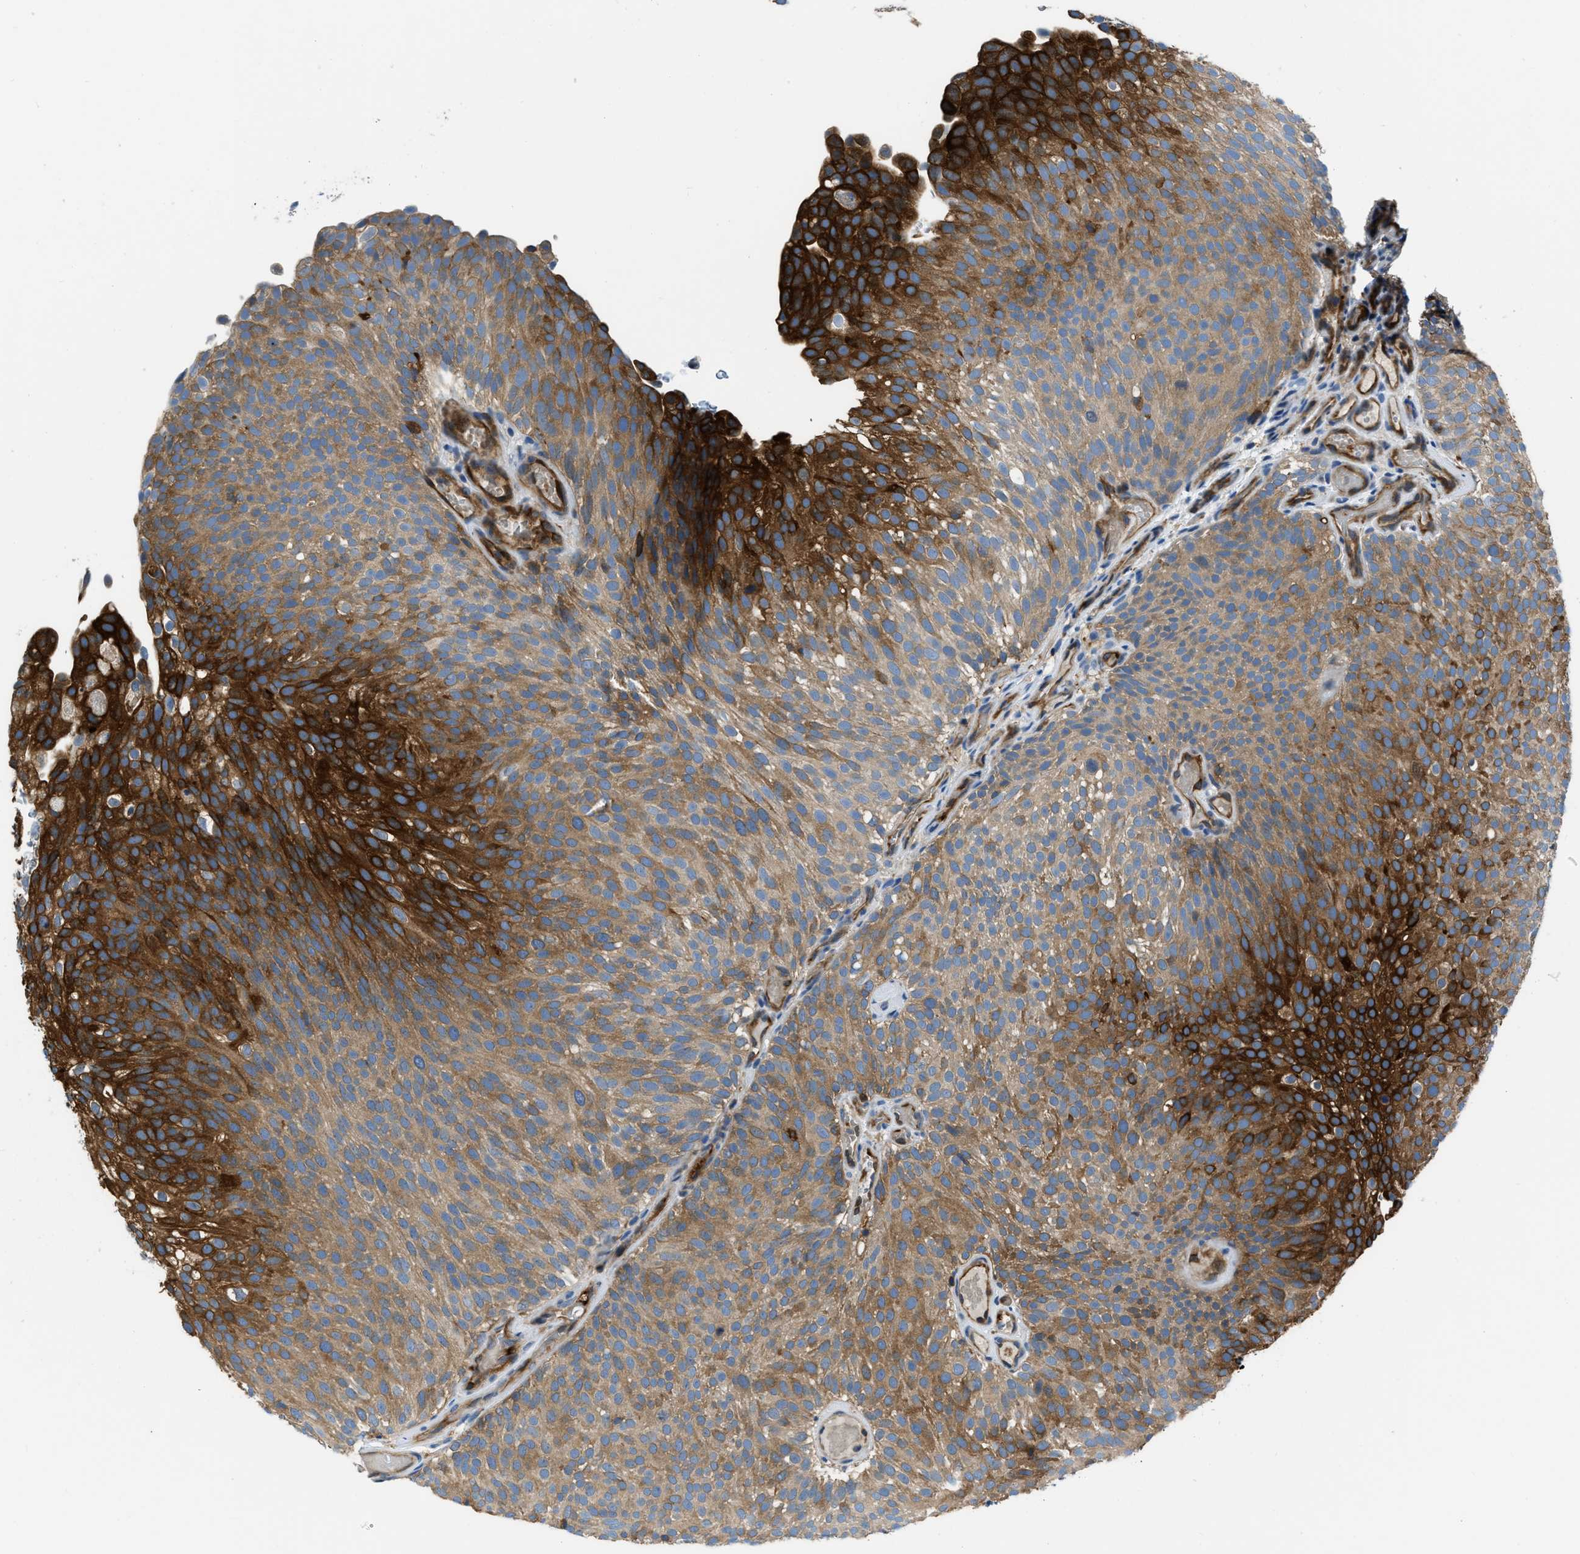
{"staining": {"intensity": "strong", "quantity": "25%-75%", "location": "cytoplasmic/membranous"}, "tissue": "urothelial cancer", "cell_type": "Tumor cells", "image_type": "cancer", "snomed": [{"axis": "morphology", "description": "Urothelial carcinoma, Low grade"}, {"axis": "topography", "description": "Urinary bladder"}], "caption": "Immunohistochemical staining of low-grade urothelial carcinoma displays high levels of strong cytoplasmic/membranous staining in approximately 25%-75% of tumor cells.", "gene": "PFKP", "patient": {"sex": "male", "age": 78}}